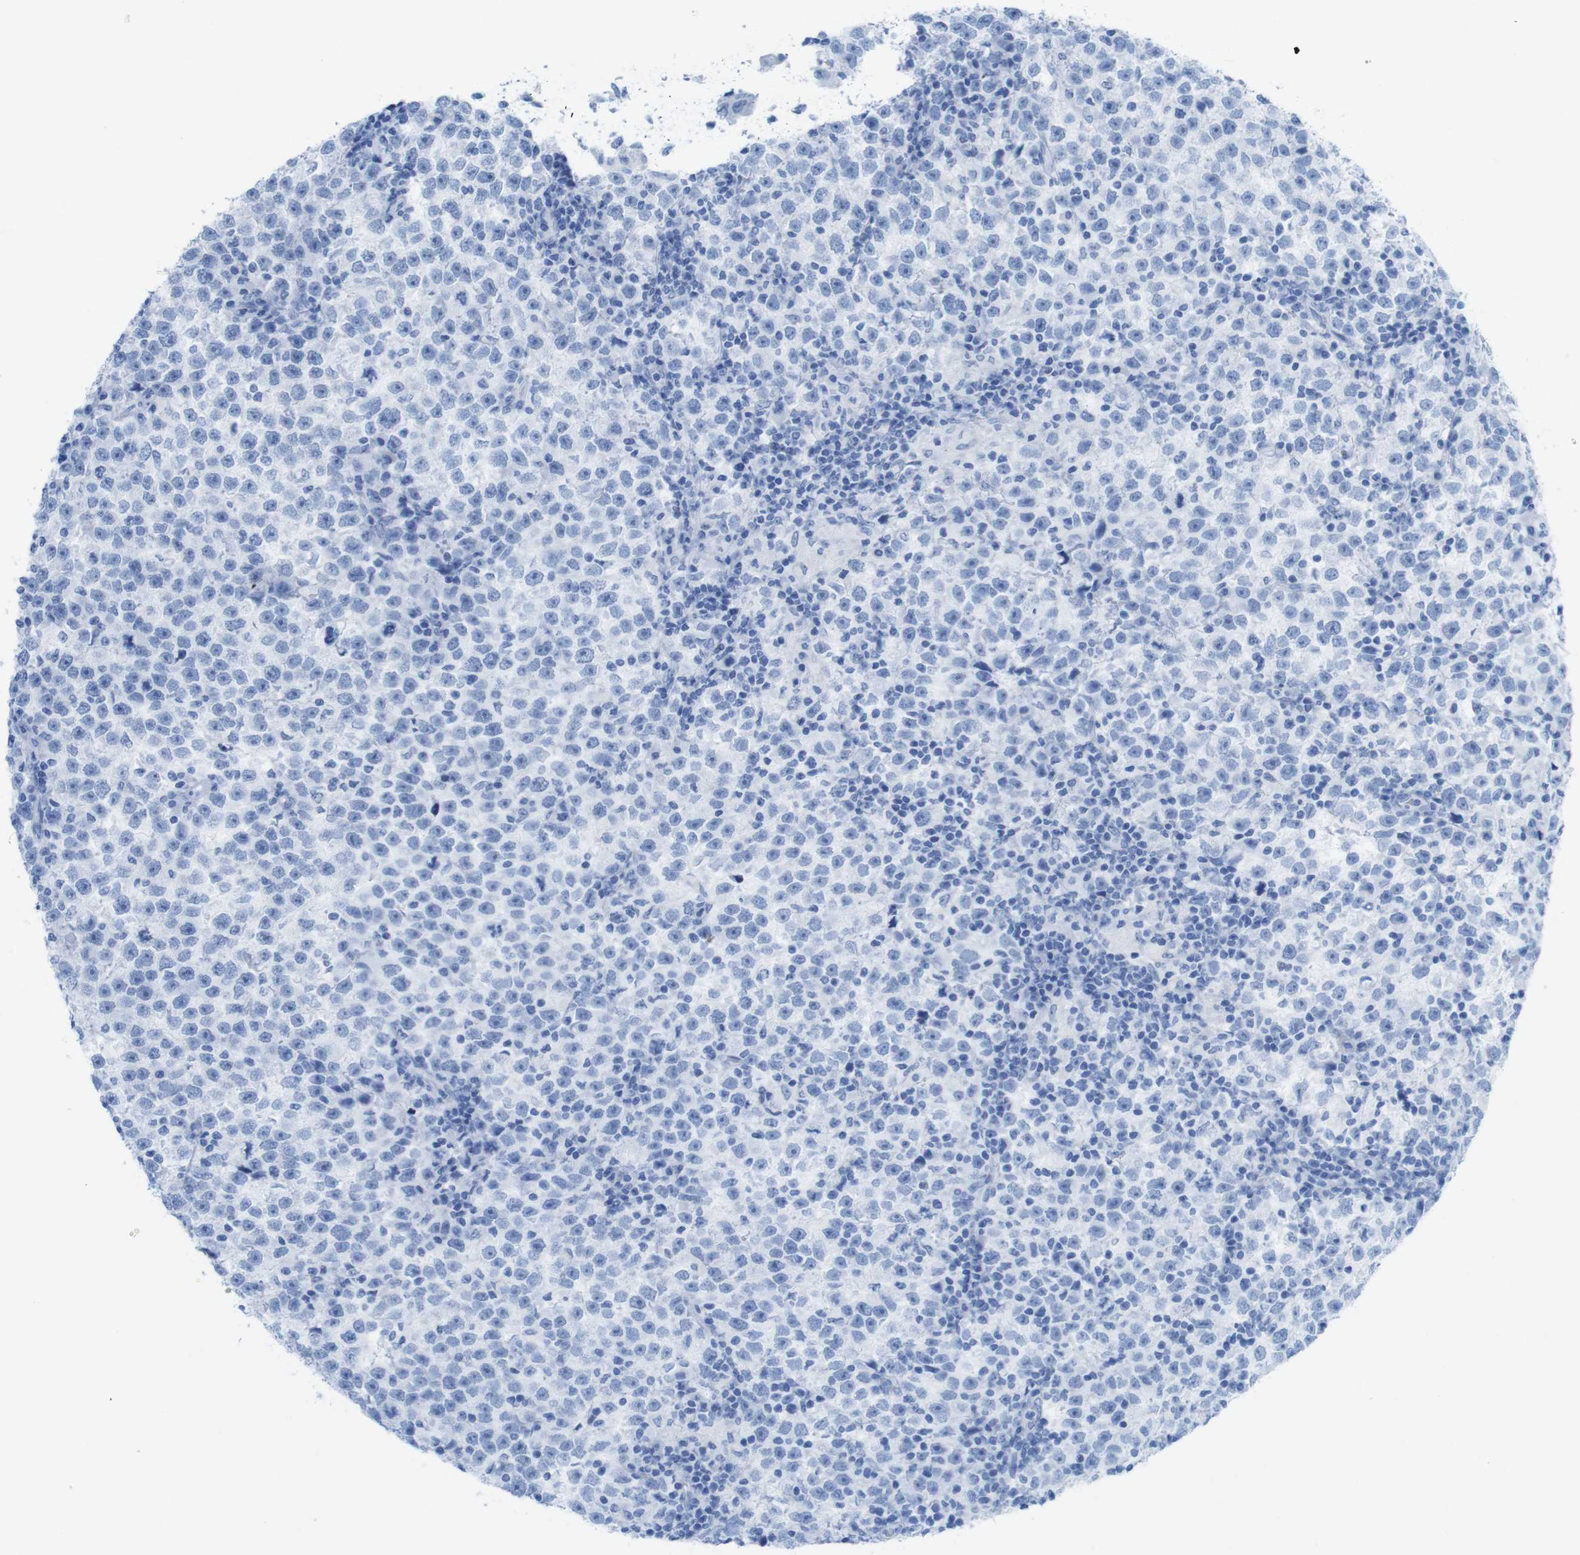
{"staining": {"intensity": "negative", "quantity": "none", "location": "none"}, "tissue": "testis cancer", "cell_type": "Tumor cells", "image_type": "cancer", "snomed": [{"axis": "morphology", "description": "Seminoma, NOS"}, {"axis": "topography", "description": "Testis"}], "caption": "The immunohistochemistry (IHC) image has no significant staining in tumor cells of testis seminoma tissue. Nuclei are stained in blue.", "gene": "MYH7", "patient": {"sex": "male", "age": 43}}